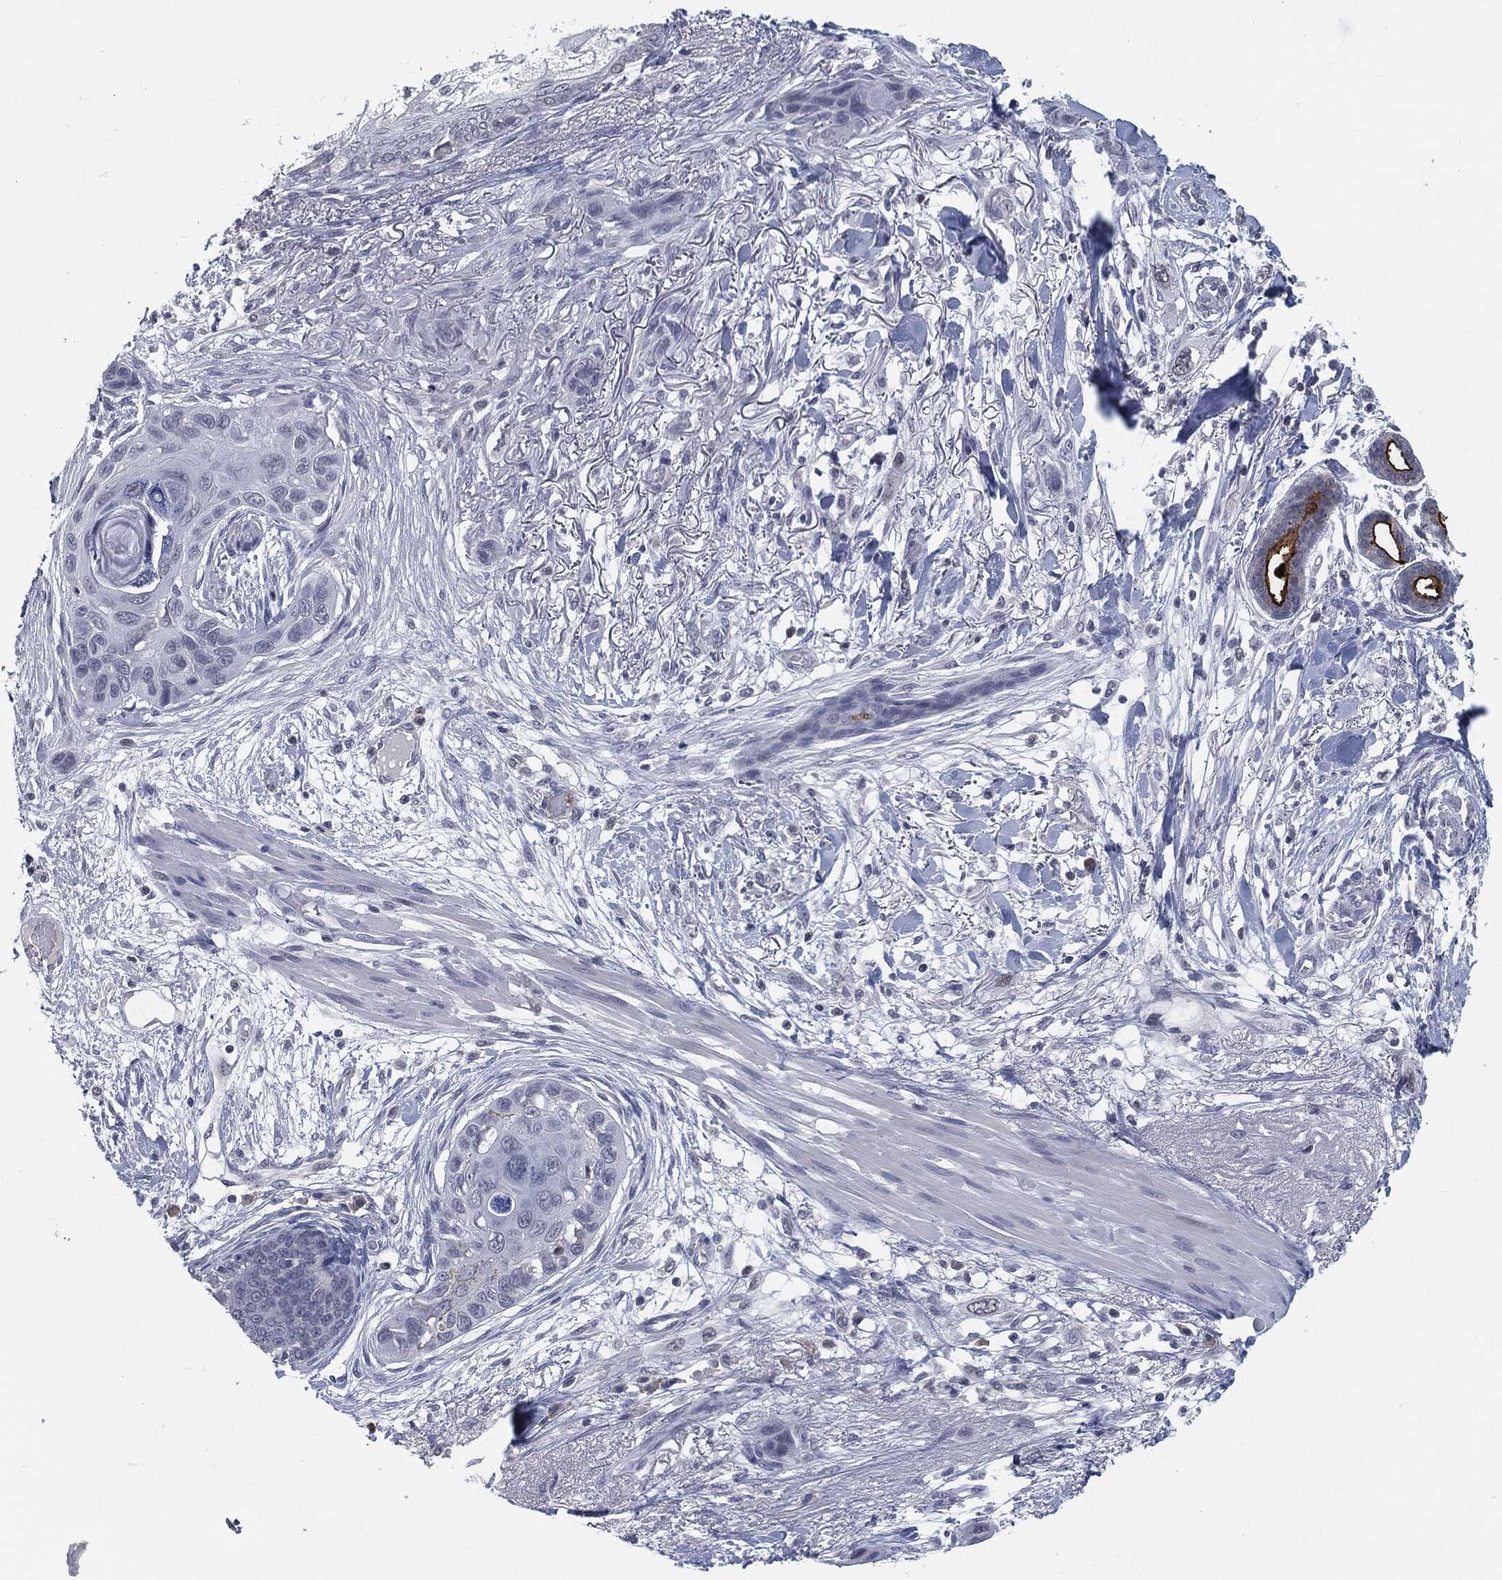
{"staining": {"intensity": "negative", "quantity": "none", "location": "none"}, "tissue": "skin cancer", "cell_type": "Tumor cells", "image_type": "cancer", "snomed": [{"axis": "morphology", "description": "Squamous cell carcinoma, NOS"}, {"axis": "topography", "description": "Skin"}], "caption": "Immunohistochemical staining of skin cancer (squamous cell carcinoma) exhibits no significant expression in tumor cells.", "gene": "PROM1", "patient": {"sex": "male", "age": 79}}